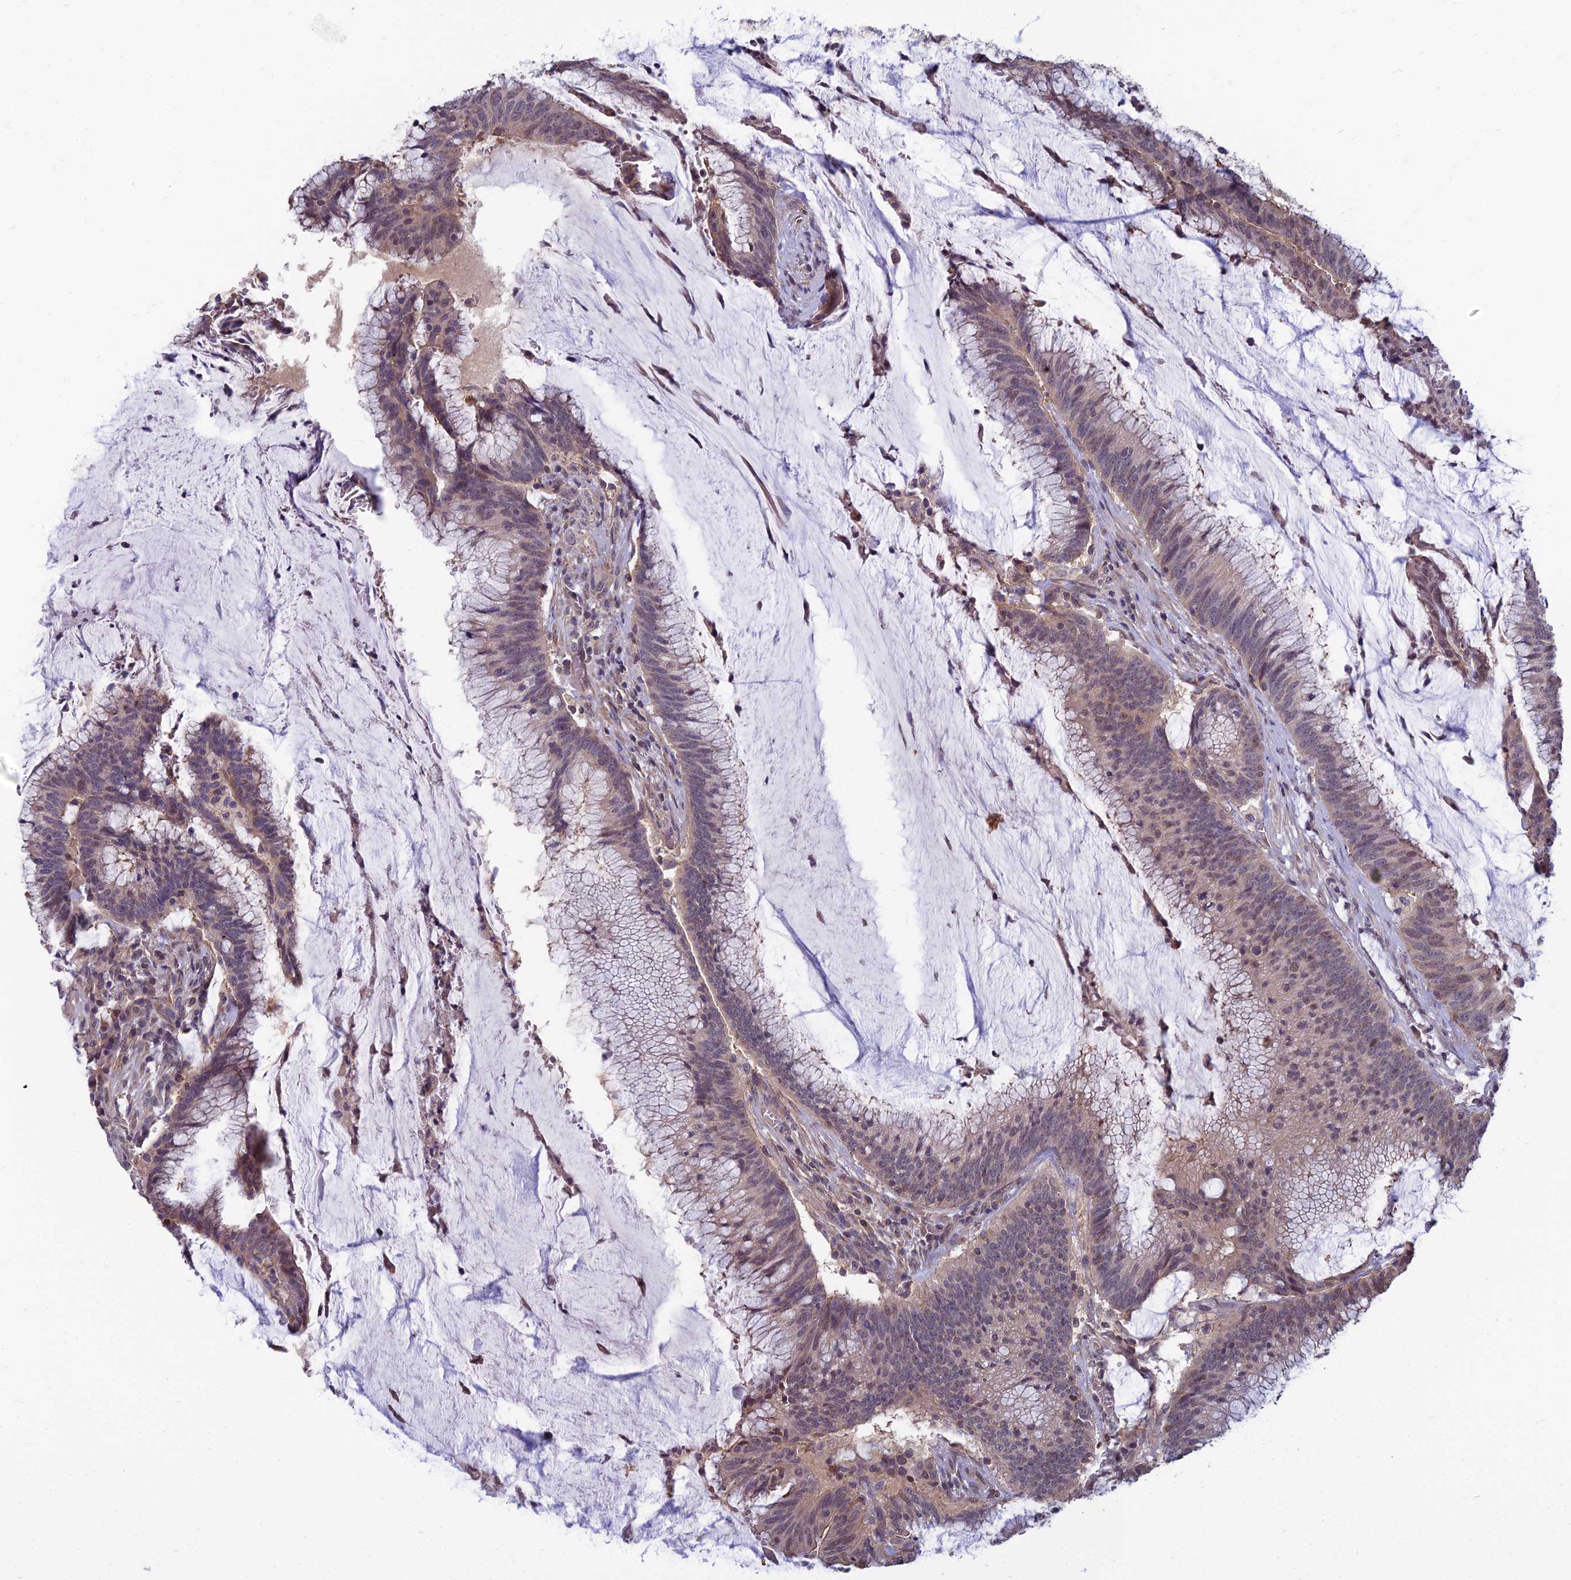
{"staining": {"intensity": "negative", "quantity": "none", "location": "none"}, "tissue": "colorectal cancer", "cell_type": "Tumor cells", "image_type": "cancer", "snomed": [{"axis": "morphology", "description": "Adenocarcinoma, NOS"}, {"axis": "topography", "description": "Rectum"}], "caption": "Immunohistochemical staining of human colorectal cancer demonstrates no significant staining in tumor cells.", "gene": "OPA3", "patient": {"sex": "female", "age": 77}}